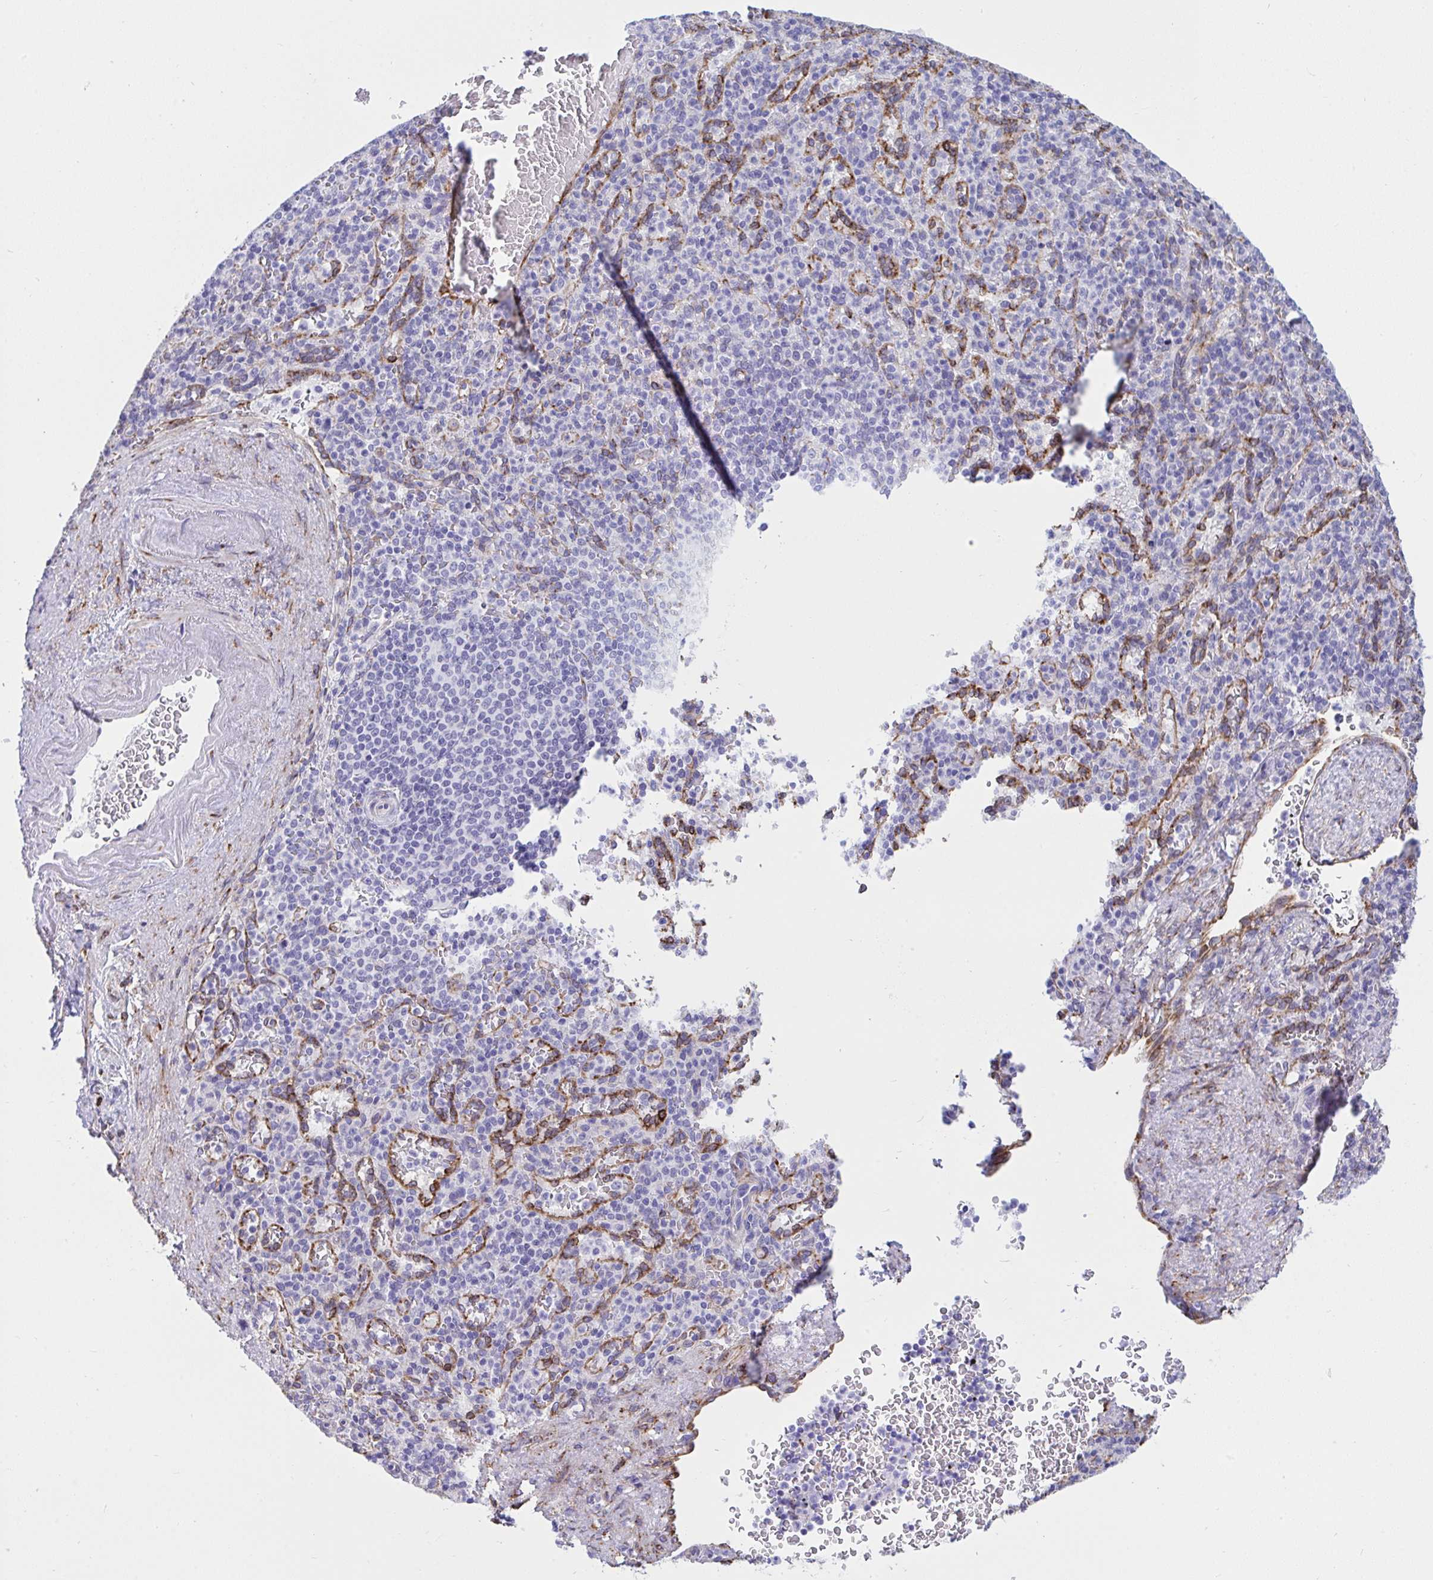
{"staining": {"intensity": "negative", "quantity": "none", "location": "none"}, "tissue": "spleen", "cell_type": "Cells in red pulp", "image_type": "normal", "snomed": [{"axis": "morphology", "description": "Normal tissue, NOS"}, {"axis": "topography", "description": "Spleen"}], "caption": "IHC histopathology image of benign spleen: human spleen stained with DAB (3,3'-diaminobenzidine) reveals no significant protein positivity in cells in red pulp. Brightfield microscopy of IHC stained with DAB (brown) and hematoxylin (blue), captured at high magnification.", "gene": "ASPH", "patient": {"sex": "female", "age": 74}}